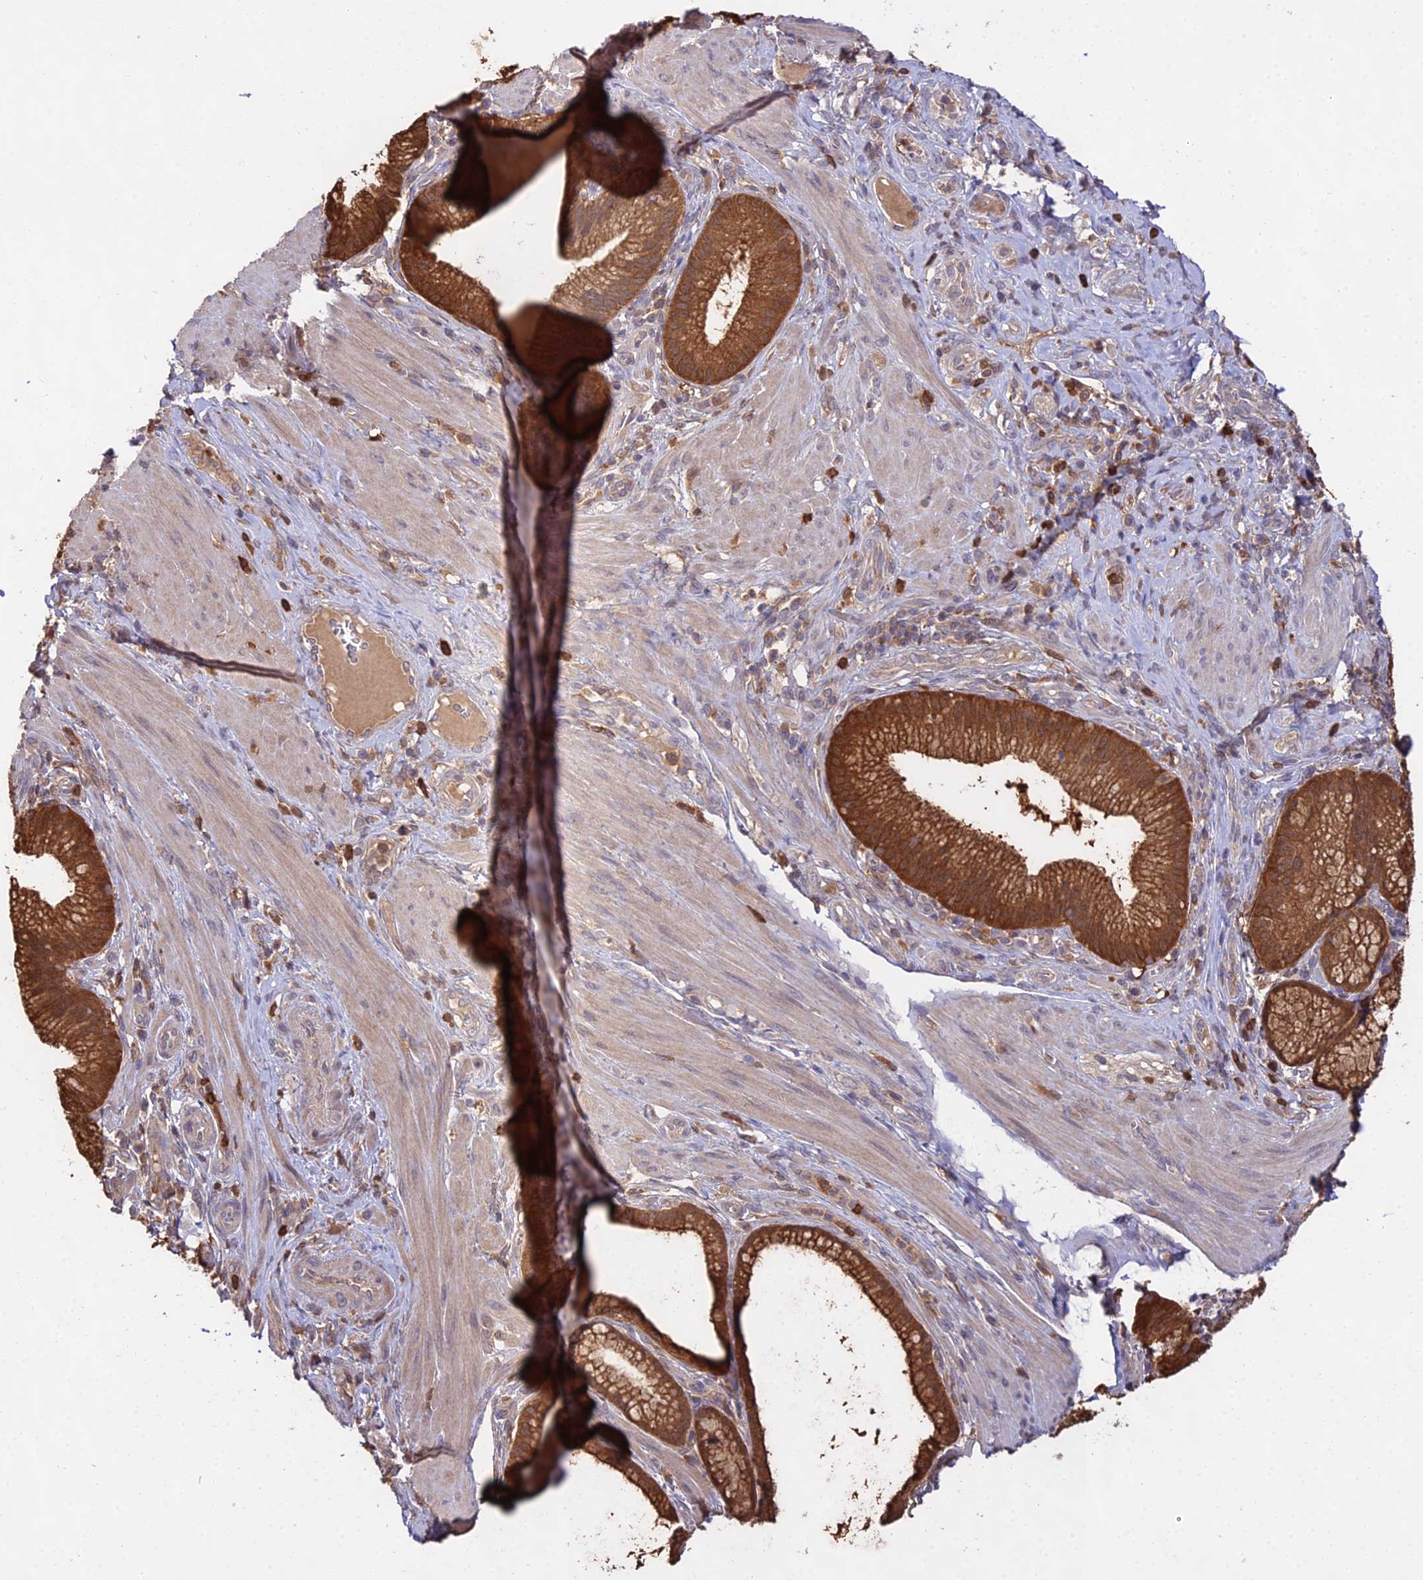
{"staining": {"intensity": "strong", "quantity": ">75%", "location": "cytoplasmic/membranous"}, "tissue": "pancreatic cancer", "cell_type": "Tumor cells", "image_type": "cancer", "snomed": [{"axis": "morphology", "description": "Adenocarcinoma, NOS"}, {"axis": "topography", "description": "Pancreas"}], "caption": "Protein staining demonstrates strong cytoplasmic/membranous positivity in approximately >75% of tumor cells in pancreatic cancer.", "gene": "FBP1", "patient": {"sex": "male", "age": 72}}